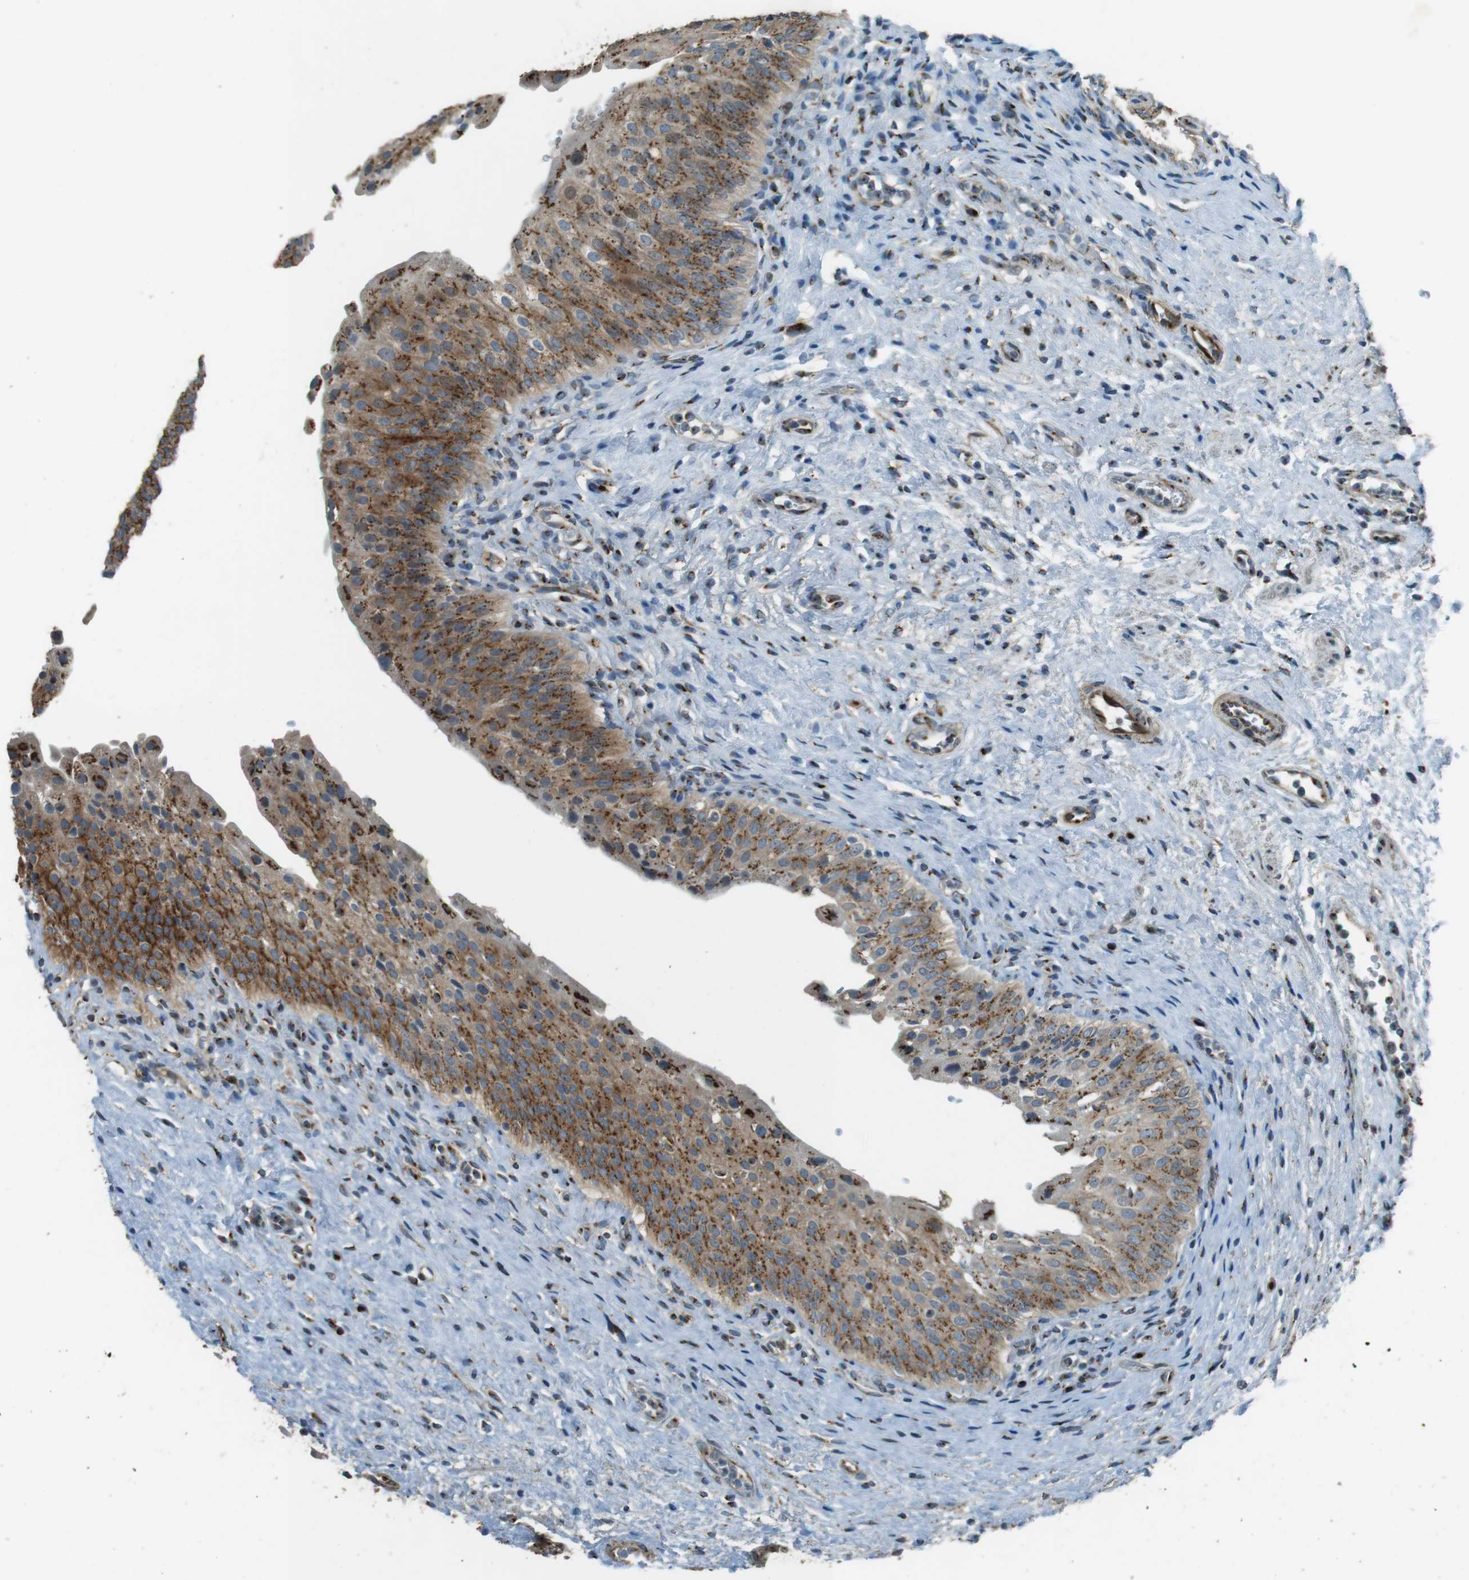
{"staining": {"intensity": "moderate", "quantity": ">75%", "location": "cytoplasmic/membranous"}, "tissue": "urinary bladder", "cell_type": "Urothelial cells", "image_type": "normal", "snomed": [{"axis": "morphology", "description": "Normal tissue, NOS"}, {"axis": "morphology", "description": "Urothelial carcinoma, High grade"}, {"axis": "topography", "description": "Urinary bladder"}], "caption": "The histopathology image exhibits staining of unremarkable urinary bladder, revealing moderate cytoplasmic/membranous protein expression (brown color) within urothelial cells.", "gene": "TMEM115", "patient": {"sex": "male", "age": 46}}